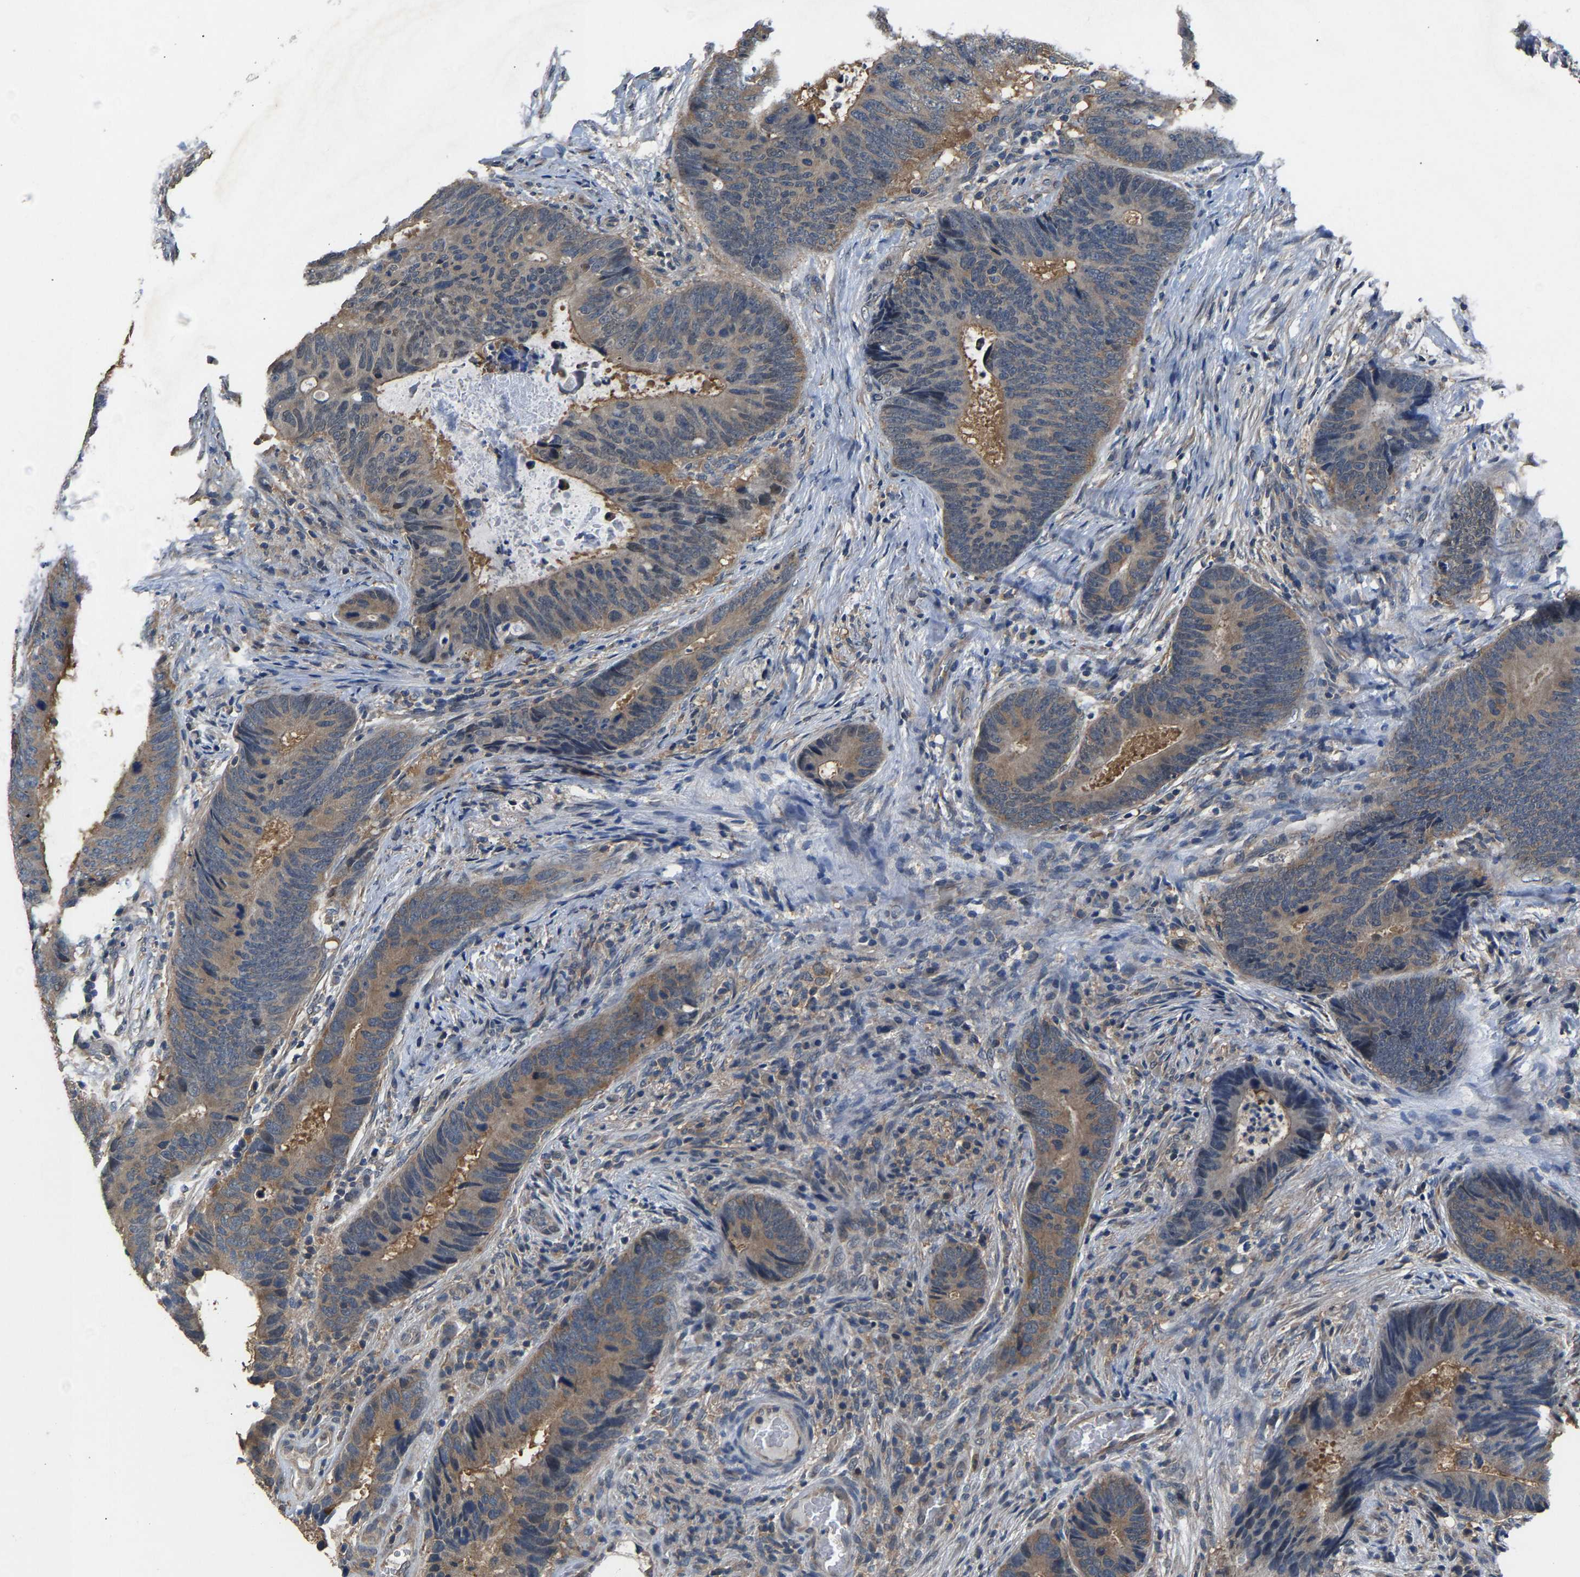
{"staining": {"intensity": "moderate", "quantity": "<25%", "location": "cytoplasmic/membranous"}, "tissue": "colorectal cancer", "cell_type": "Tumor cells", "image_type": "cancer", "snomed": [{"axis": "morphology", "description": "Adenocarcinoma, NOS"}, {"axis": "topography", "description": "Colon"}], "caption": "Immunohistochemistry (IHC) micrograph of neoplastic tissue: human colorectal adenocarcinoma stained using immunohistochemistry (IHC) shows low levels of moderate protein expression localized specifically in the cytoplasmic/membranous of tumor cells, appearing as a cytoplasmic/membranous brown color.", "gene": "ABCC9", "patient": {"sex": "male", "age": 56}}